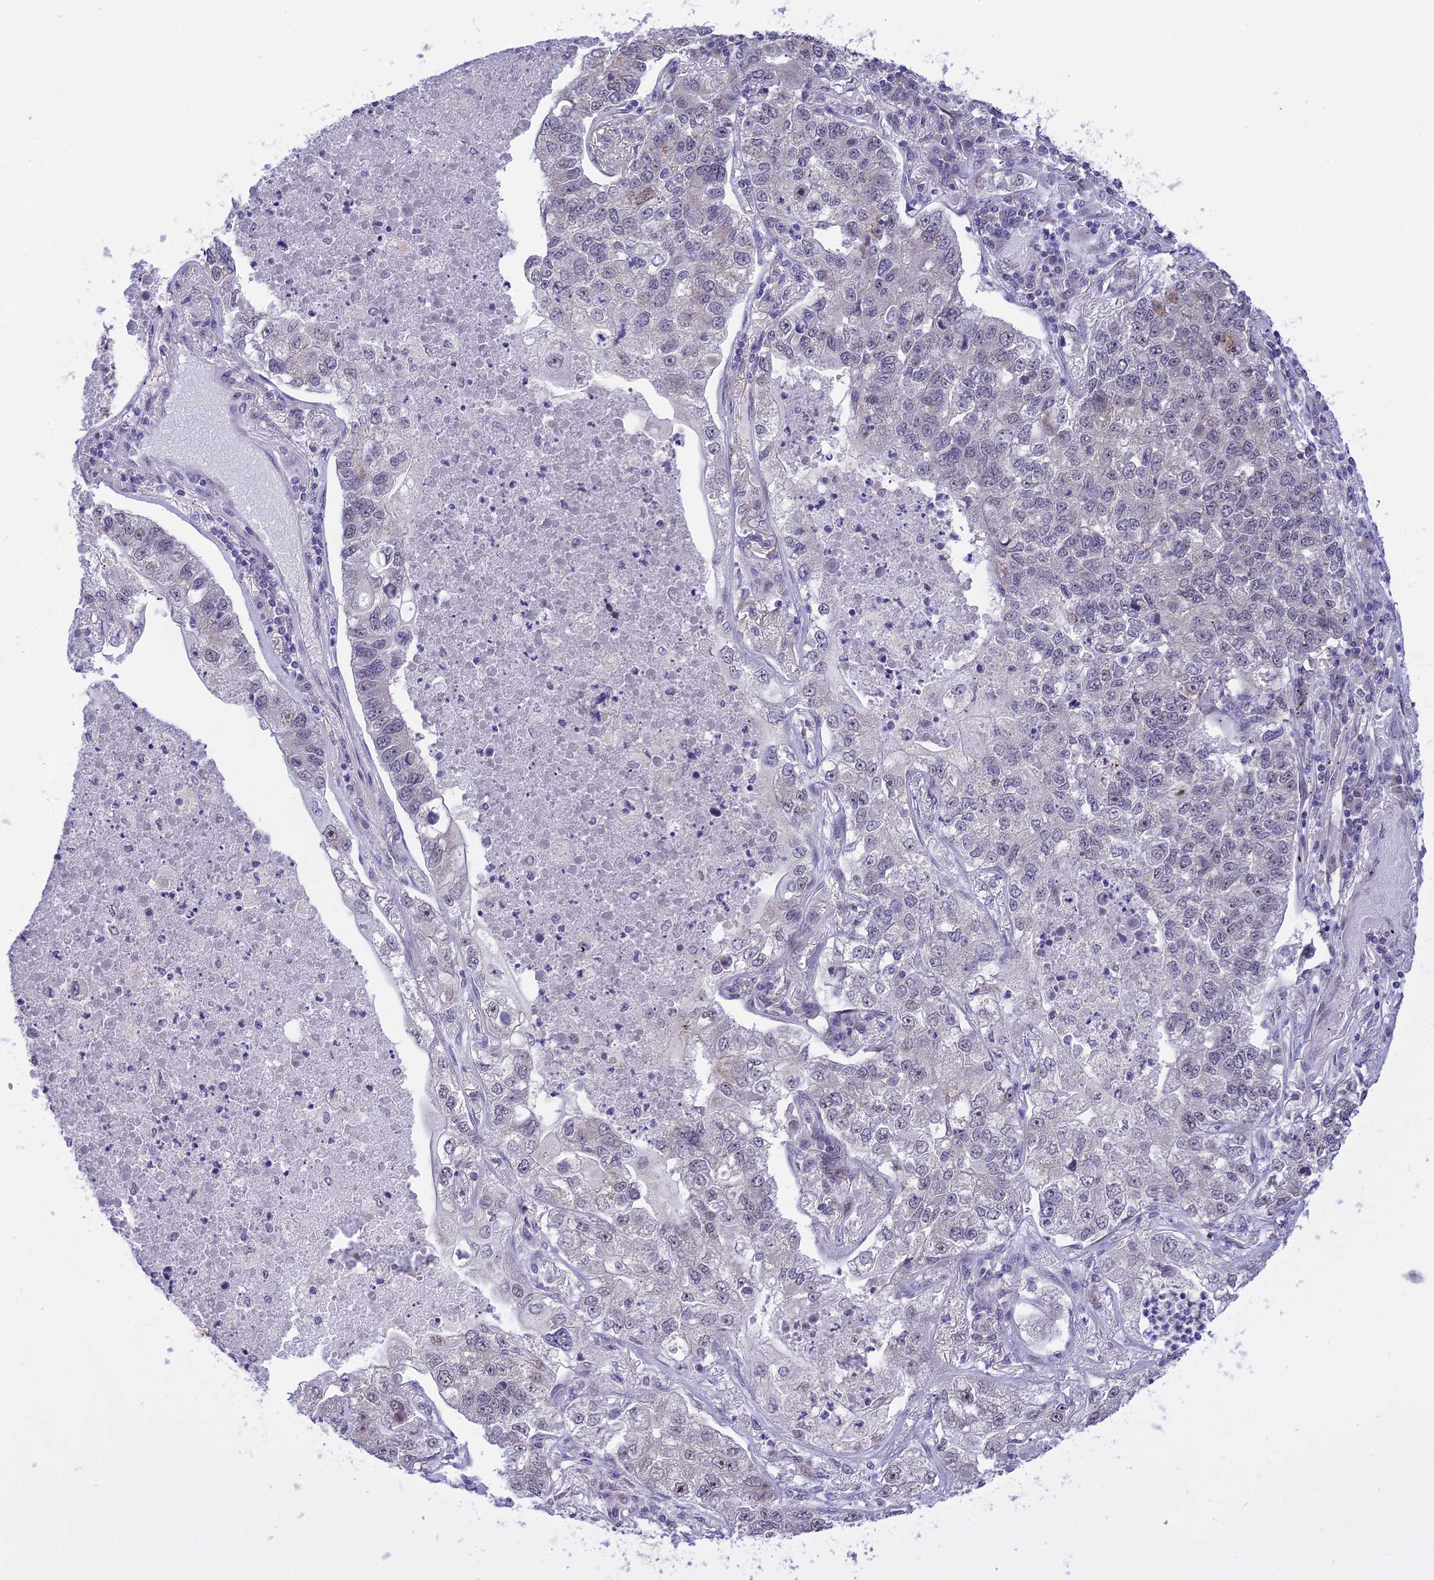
{"staining": {"intensity": "negative", "quantity": "none", "location": "none"}, "tissue": "lung cancer", "cell_type": "Tumor cells", "image_type": "cancer", "snomed": [{"axis": "morphology", "description": "Adenocarcinoma, NOS"}, {"axis": "topography", "description": "Lung"}], "caption": "The image displays no staining of tumor cells in lung cancer.", "gene": "ZNF837", "patient": {"sex": "male", "age": 49}}